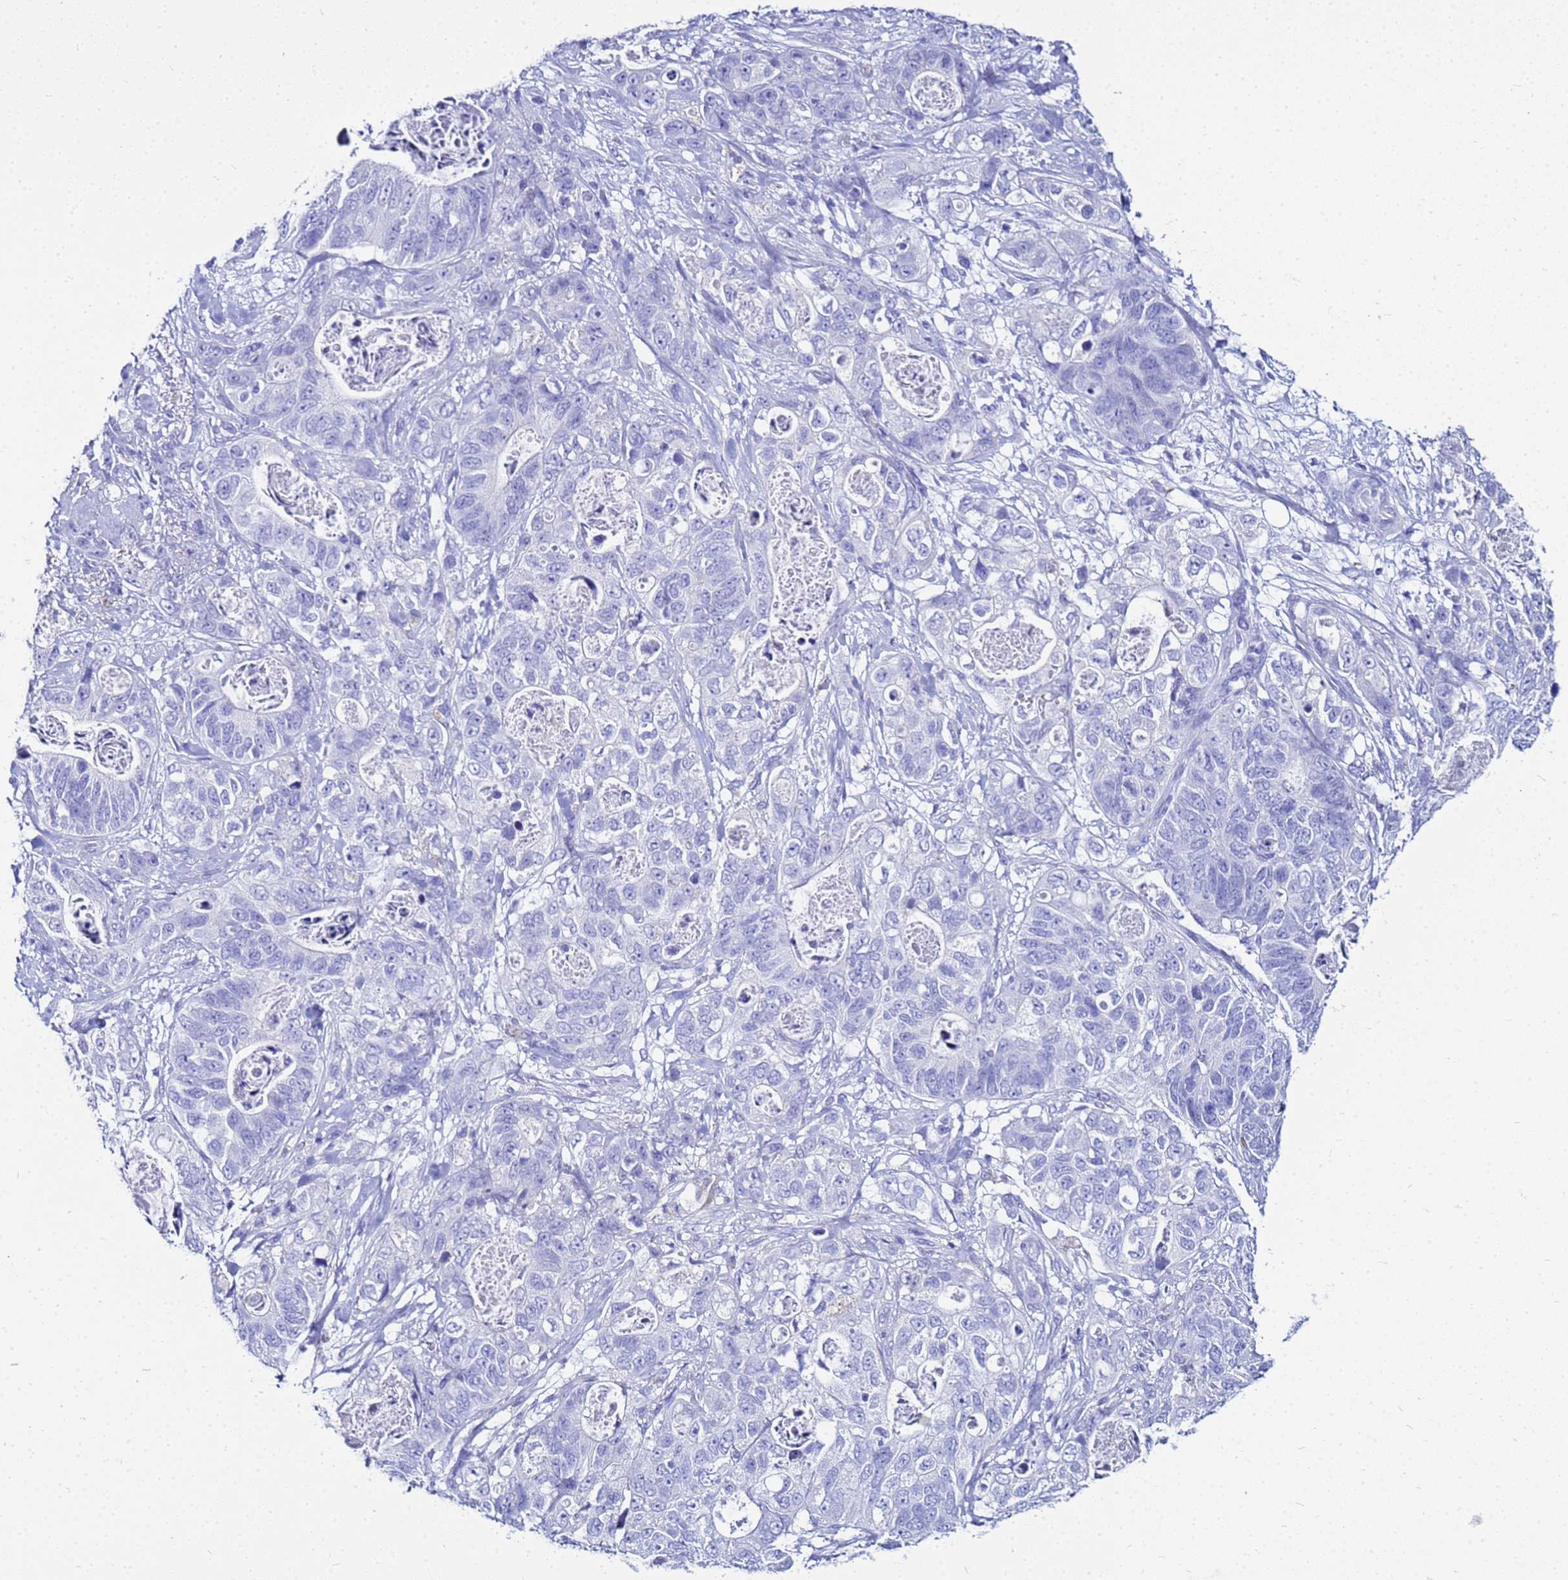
{"staining": {"intensity": "negative", "quantity": "none", "location": "none"}, "tissue": "stomach cancer", "cell_type": "Tumor cells", "image_type": "cancer", "snomed": [{"axis": "morphology", "description": "Normal tissue, NOS"}, {"axis": "morphology", "description": "Adenocarcinoma, NOS"}, {"axis": "topography", "description": "Stomach"}], "caption": "Stomach adenocarcinoma was stained to show a protein in brown. There is no significant staining in tumor cells.", "gene": "CSTA", "patient": {"sex": "female", "age": 89}}